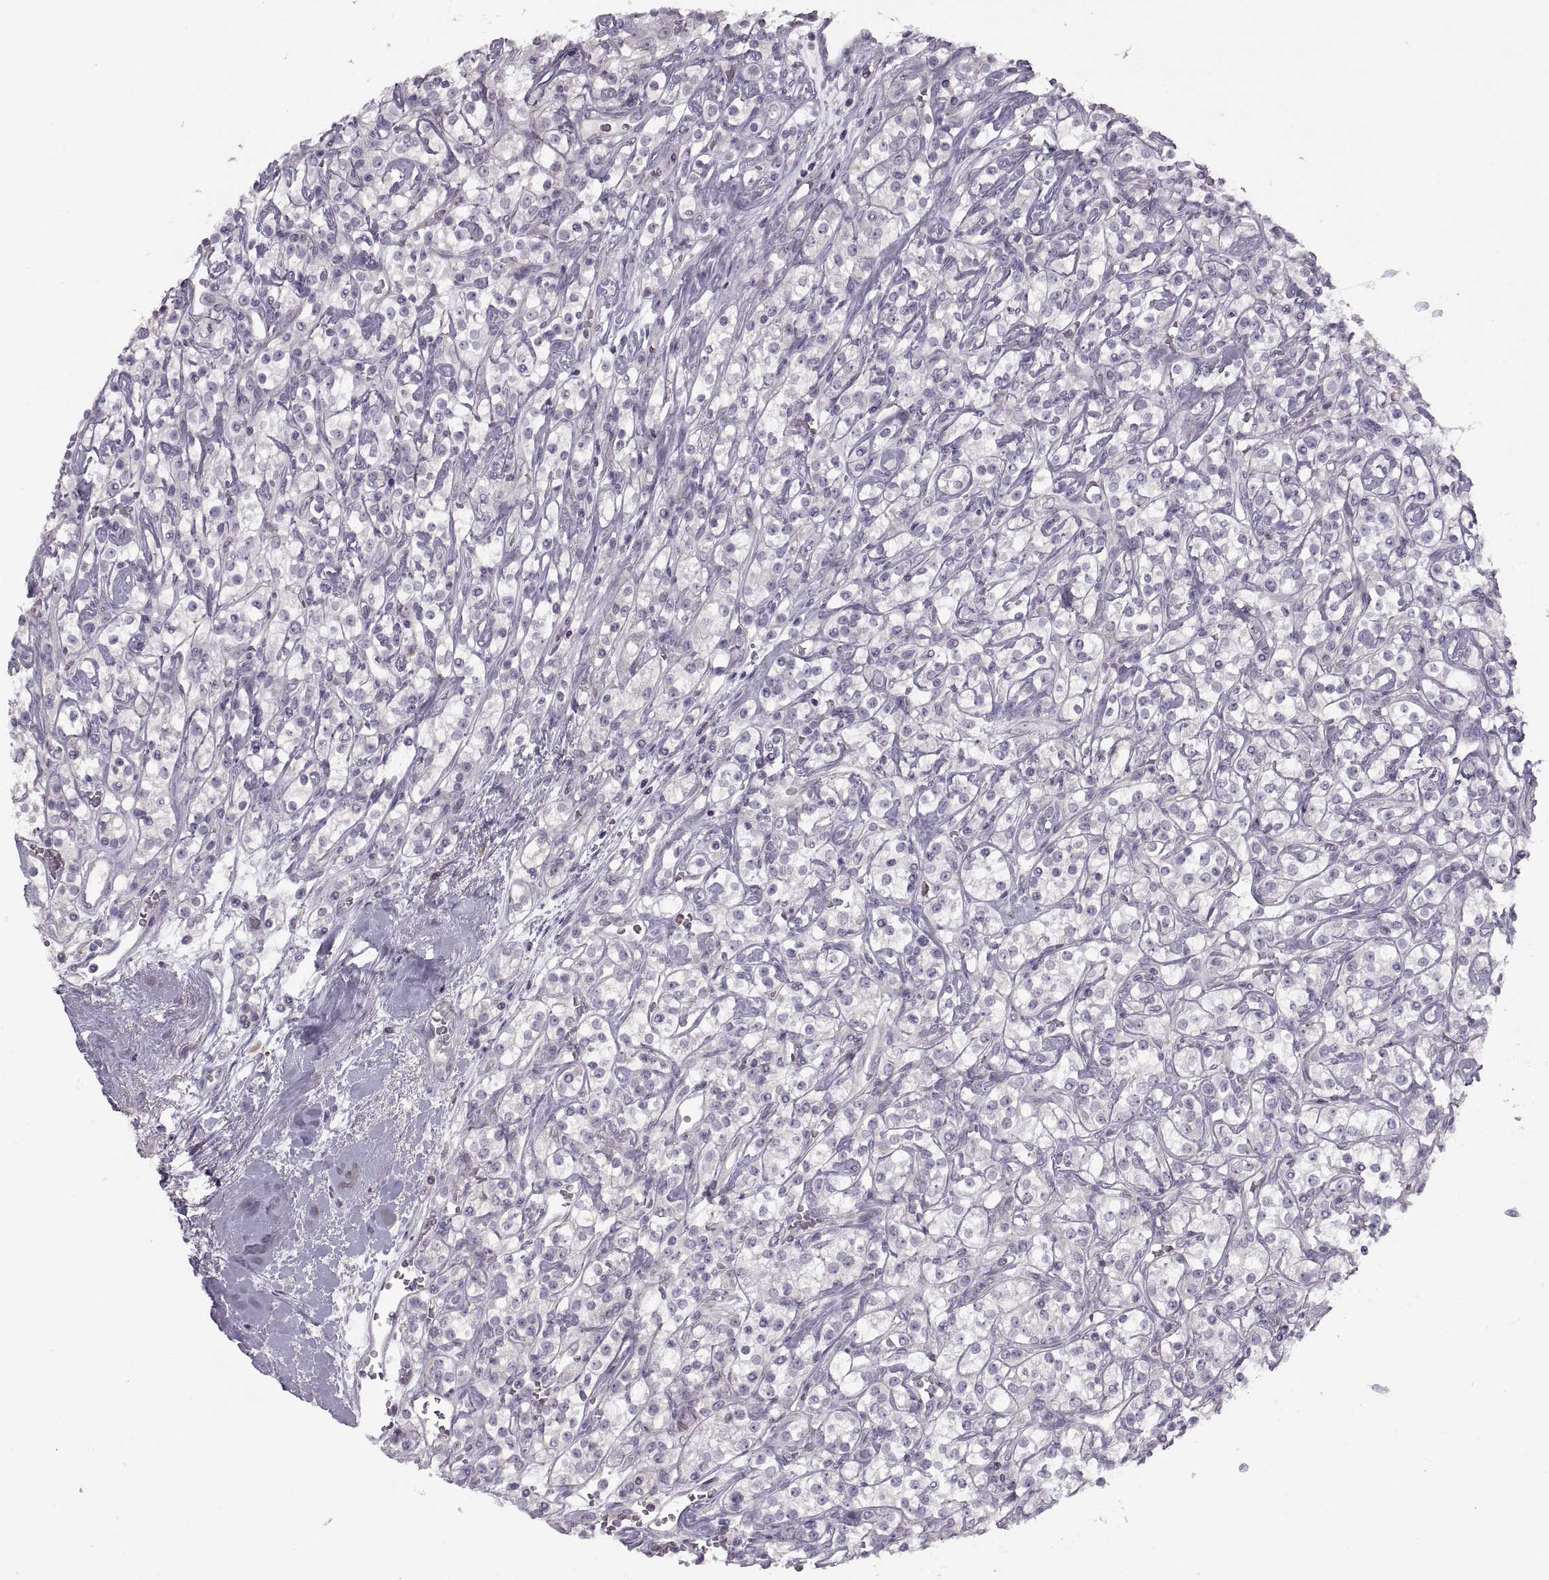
{"staining": {"intensity": "negative", "quantity": "none", "location": "none"}, "tissue": "renal cancer", "cell_type": "Tumor cells", "image_type": "cancer", "snomed": [{"axis": "morphology", "description": "Adenocarcinoma, NOS"}, {"axis": "topography", "description": "Kidney"}], "caption": "Human adenocarcinoma (renal) stained for a protein using immunohistochemistry shows no staining in tumor cells.", "gene": "H2AP", "patient": {"sex": "male", "age": 77}}